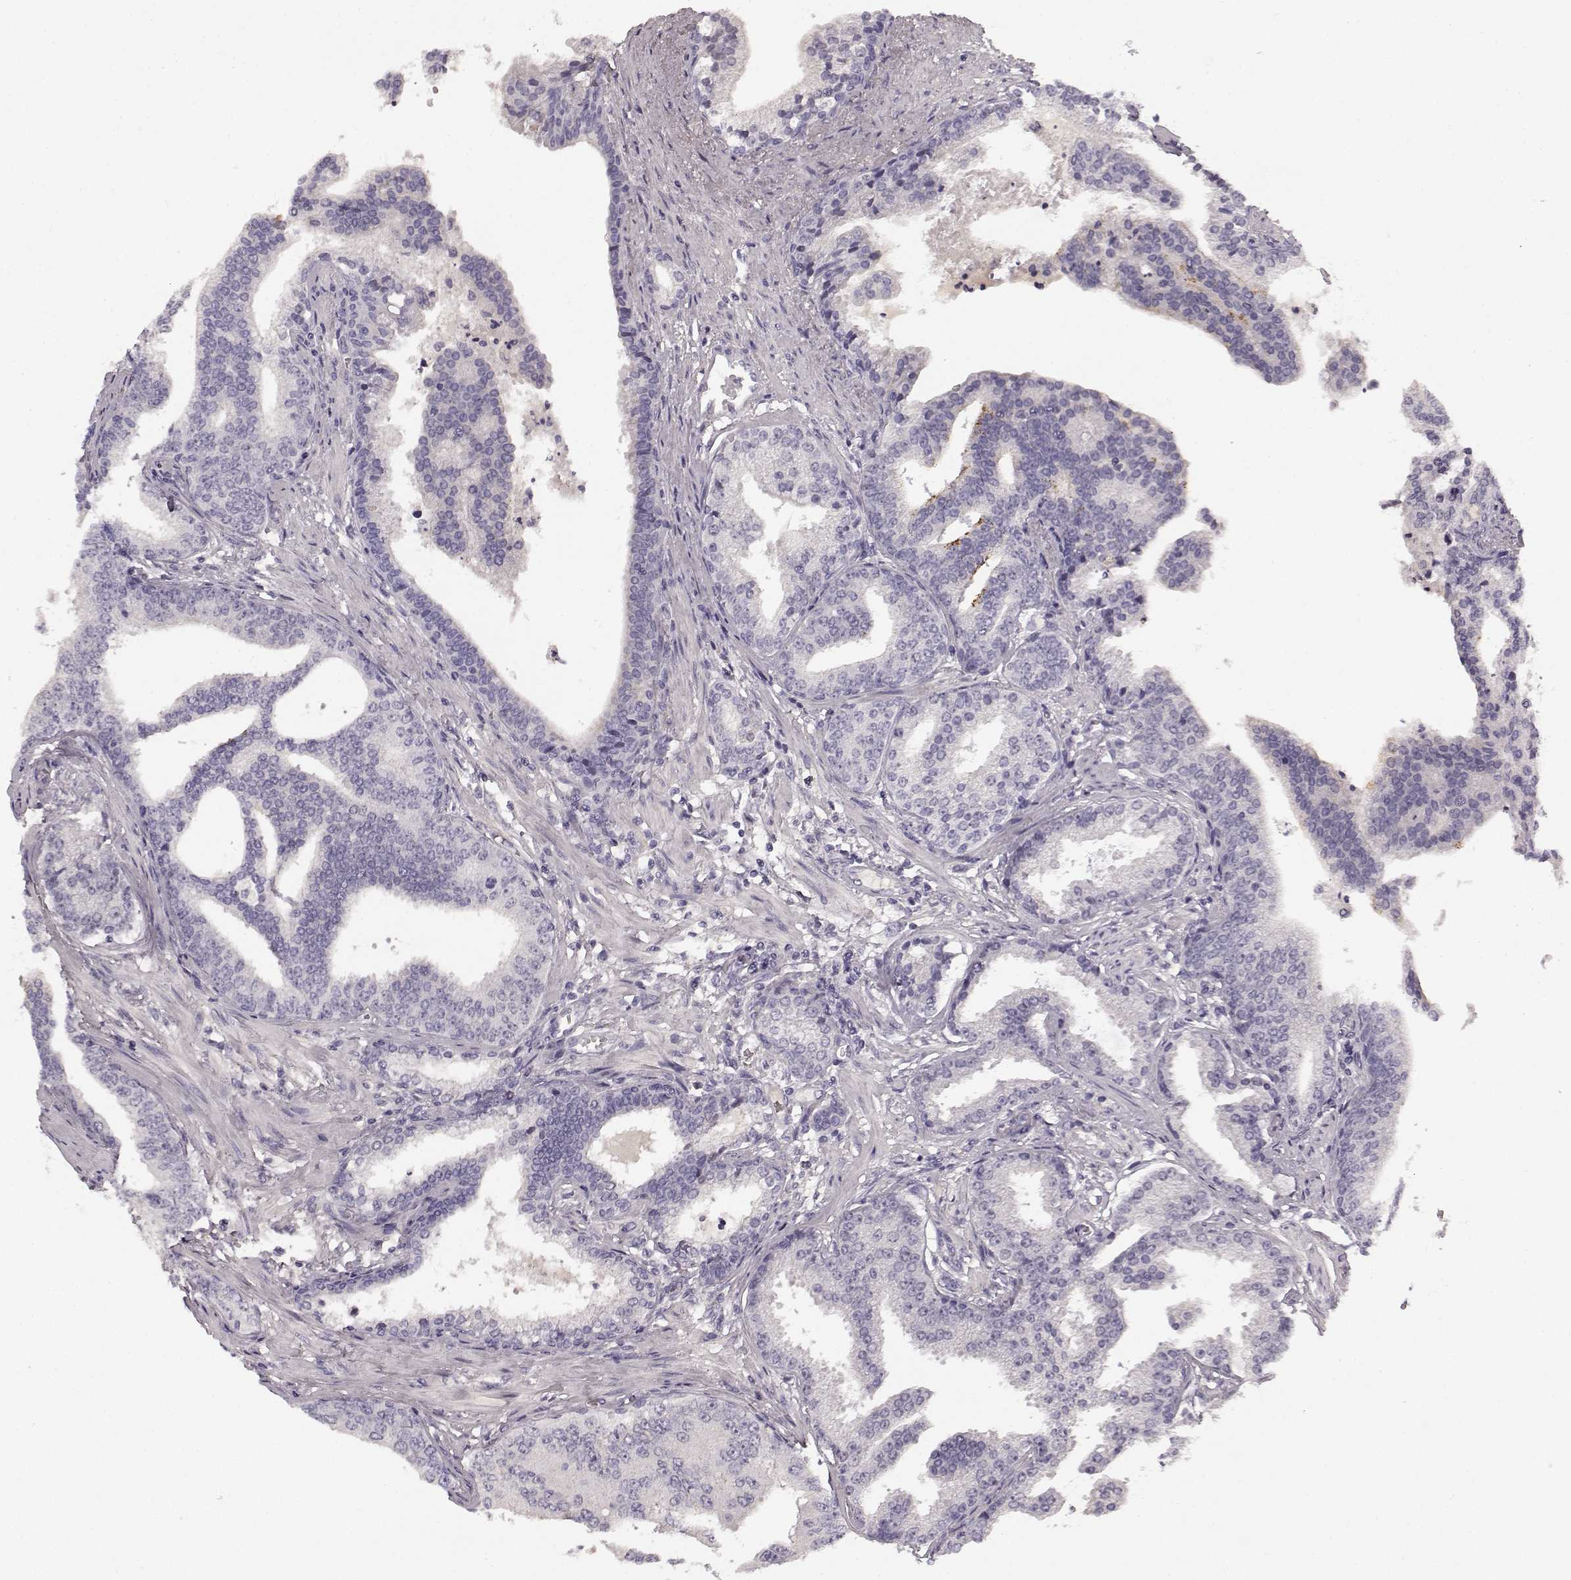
{"staining": {"intensity": "negative", "quantity": "none", "location": "none"}, "tissue": "prostate cancer", "cell_type": "Tumor cells", "image_type": "cancer", "snomed": [{"axis": "morphology", "description": "Adenocarcinoma, NOS"}, {"axis": "topography", "description": "Prostate"}], "caption": "Tumor cells are negative for brown protein staining in adenocarcinoma (prostate).", "gene": "KRT85", "patient": {"sex": "male", "age": 64}}